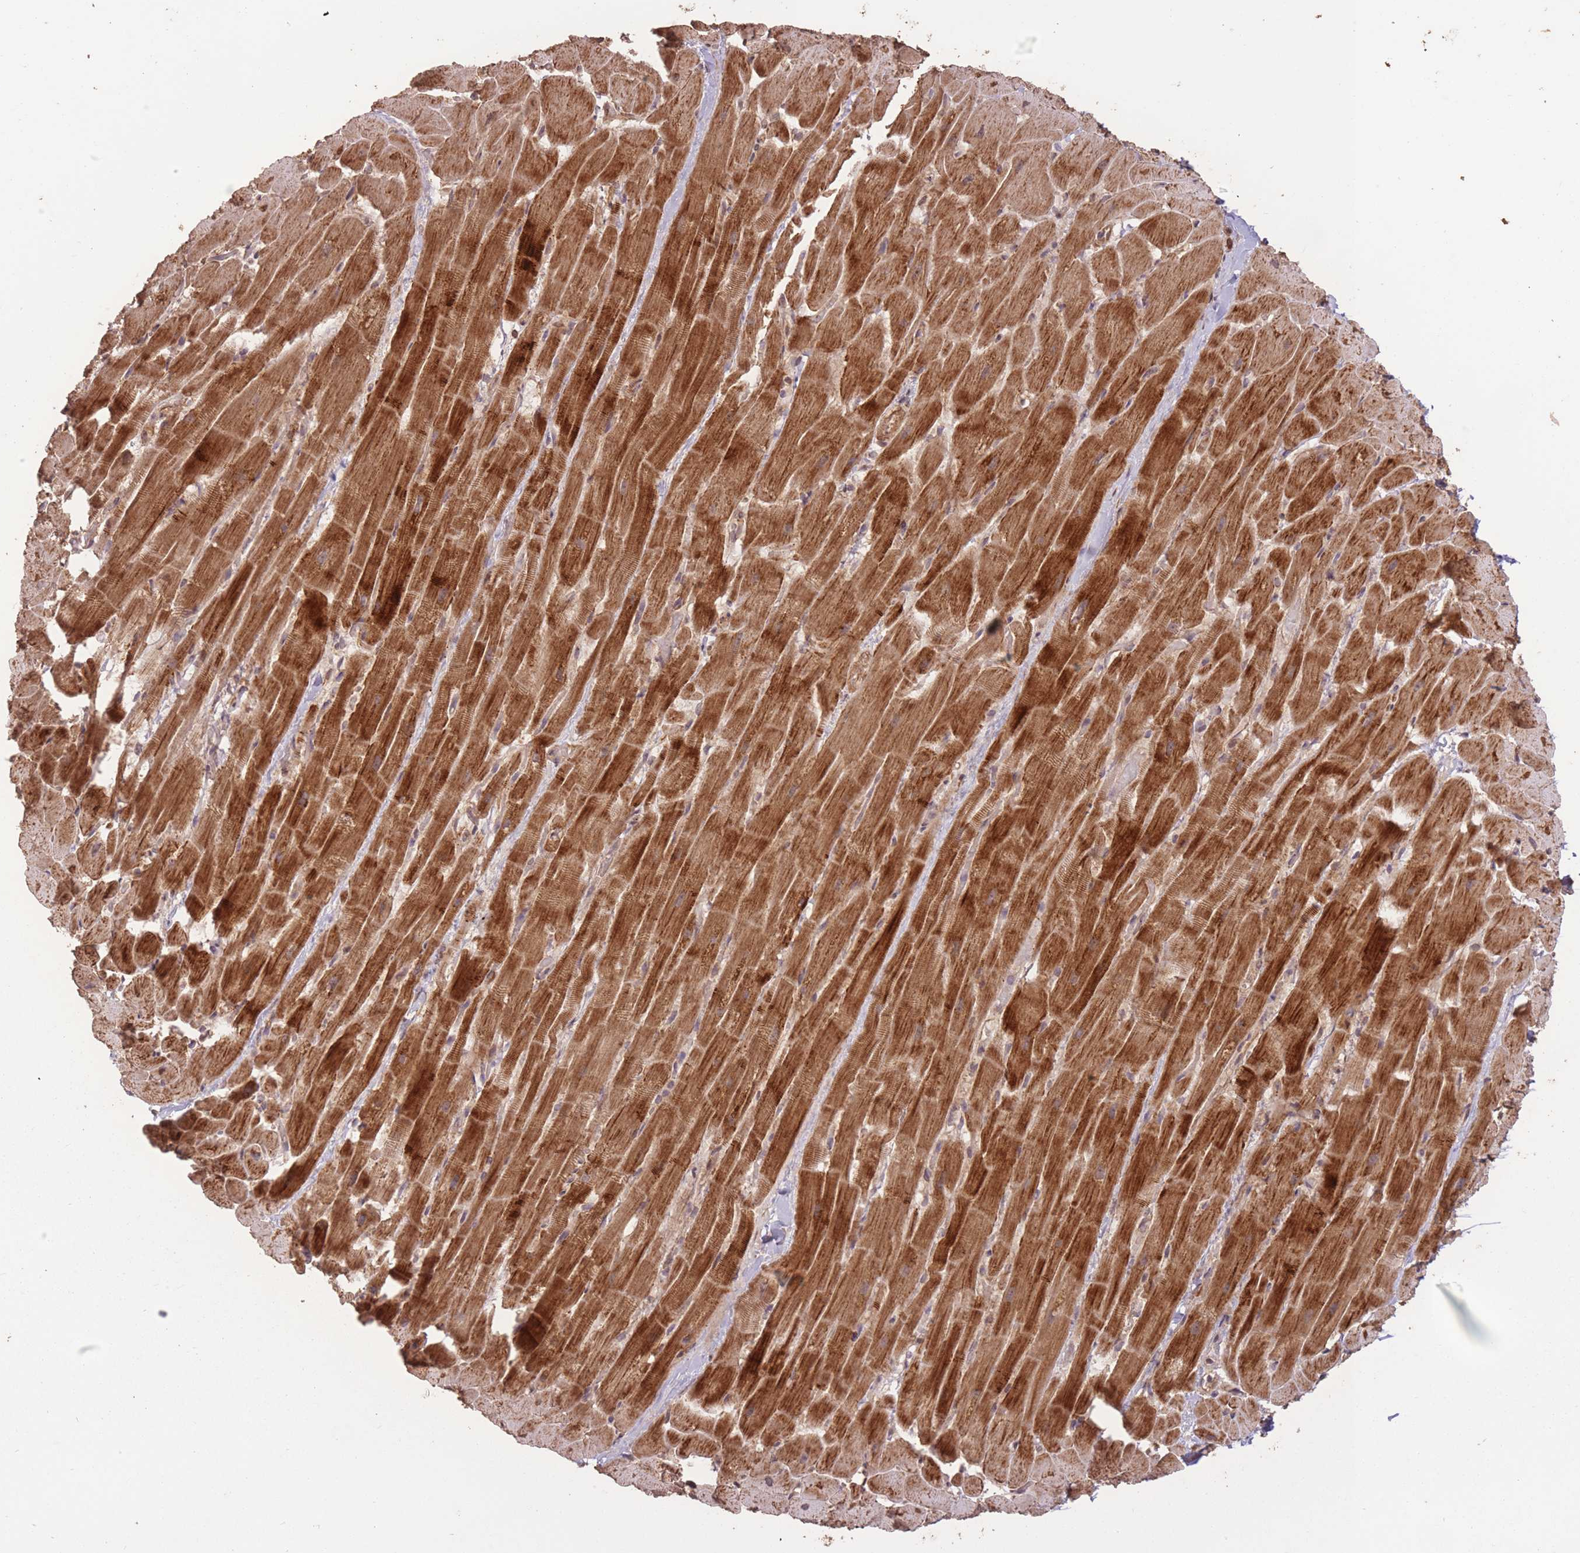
{"staining": {"intensity": "strong", "quantity": ">75%", "location": "cytoplasmic/membranous"}, "tissue": "heart muscle", "cell_type": "Cardiomyocytes", "image_type": "normal", "snomed": [{"axis": "morphology", "description": "Normal tissue, NOS"}, {"axis": "topography", "description": "Heart"}], "caption": "An immunohistochemistry photomicrograph of unremarkable tissue is shown. Protein staining in brown shows strong cytoplasmic/membranous positivity in heart muscle within cardiomyocytes.", "gene": "ERBB3", "patient": {"sex": "male", "age": 37}}